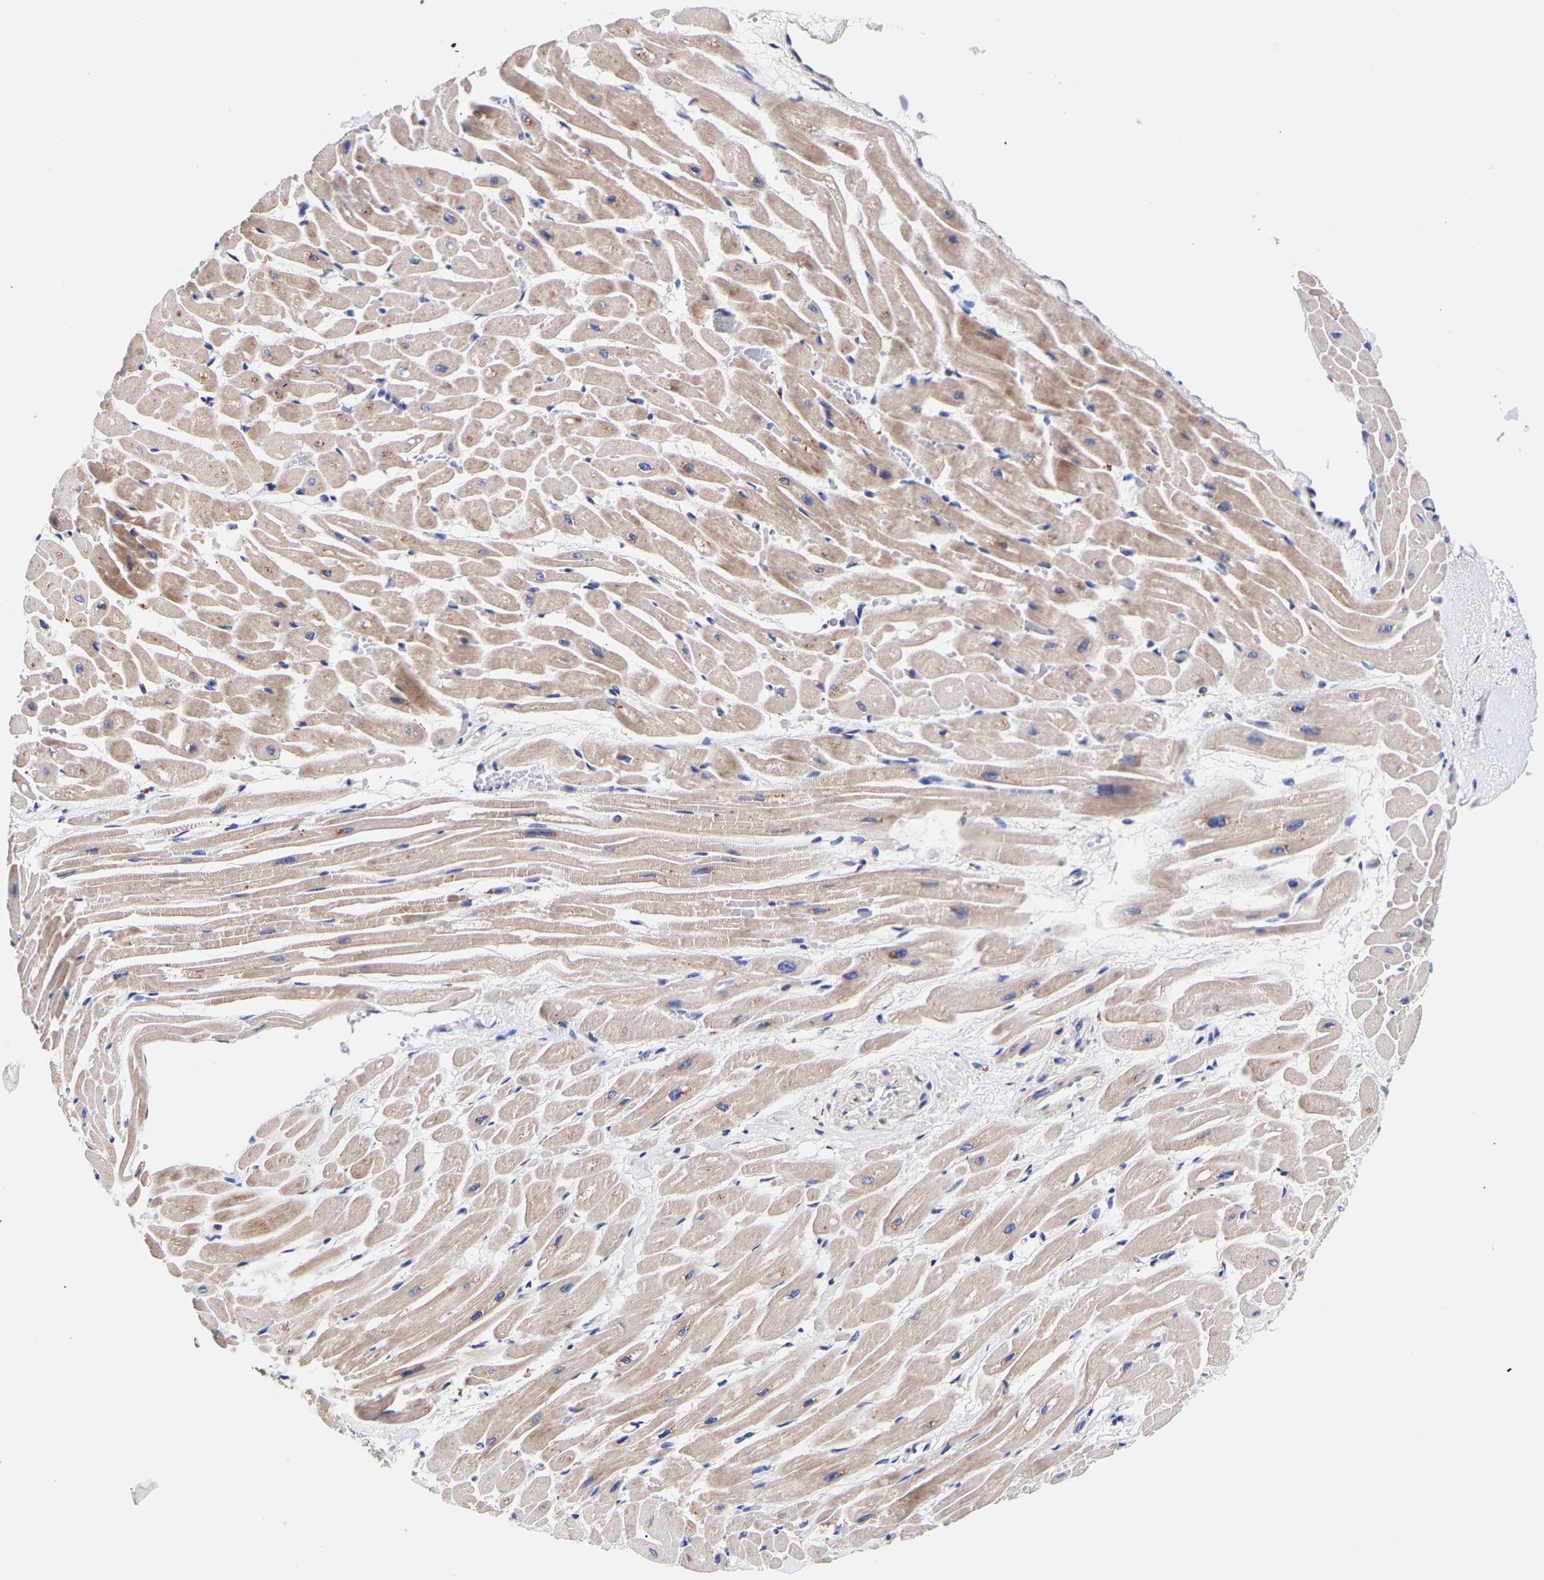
{"staining": {"intensity": "moderate", "quantity": ">75%", "location": "cytoplasmic/membranous"}, "tissue": "heart muscle", "cell_type": "Cardiomyocytes", "image_type": "normal", "snomed": [{"axis": "morphology", "description": "Normal tissue, NOS"}, {"axis": "topography", "description": "Heart"}], "caption": "The immunohistochemical stain labels moderate cytoplasmic/membranous staining in cardiomyocytes of normal heart muscle. The staining is performed using DAB (3,3'-diaminobenzidine) brown chromogen to label protein expression. The nuclei are counter-stained blue using hematoxylin.", "gene": "SEM1", "patient": {"sex": "male", "age": 45}}